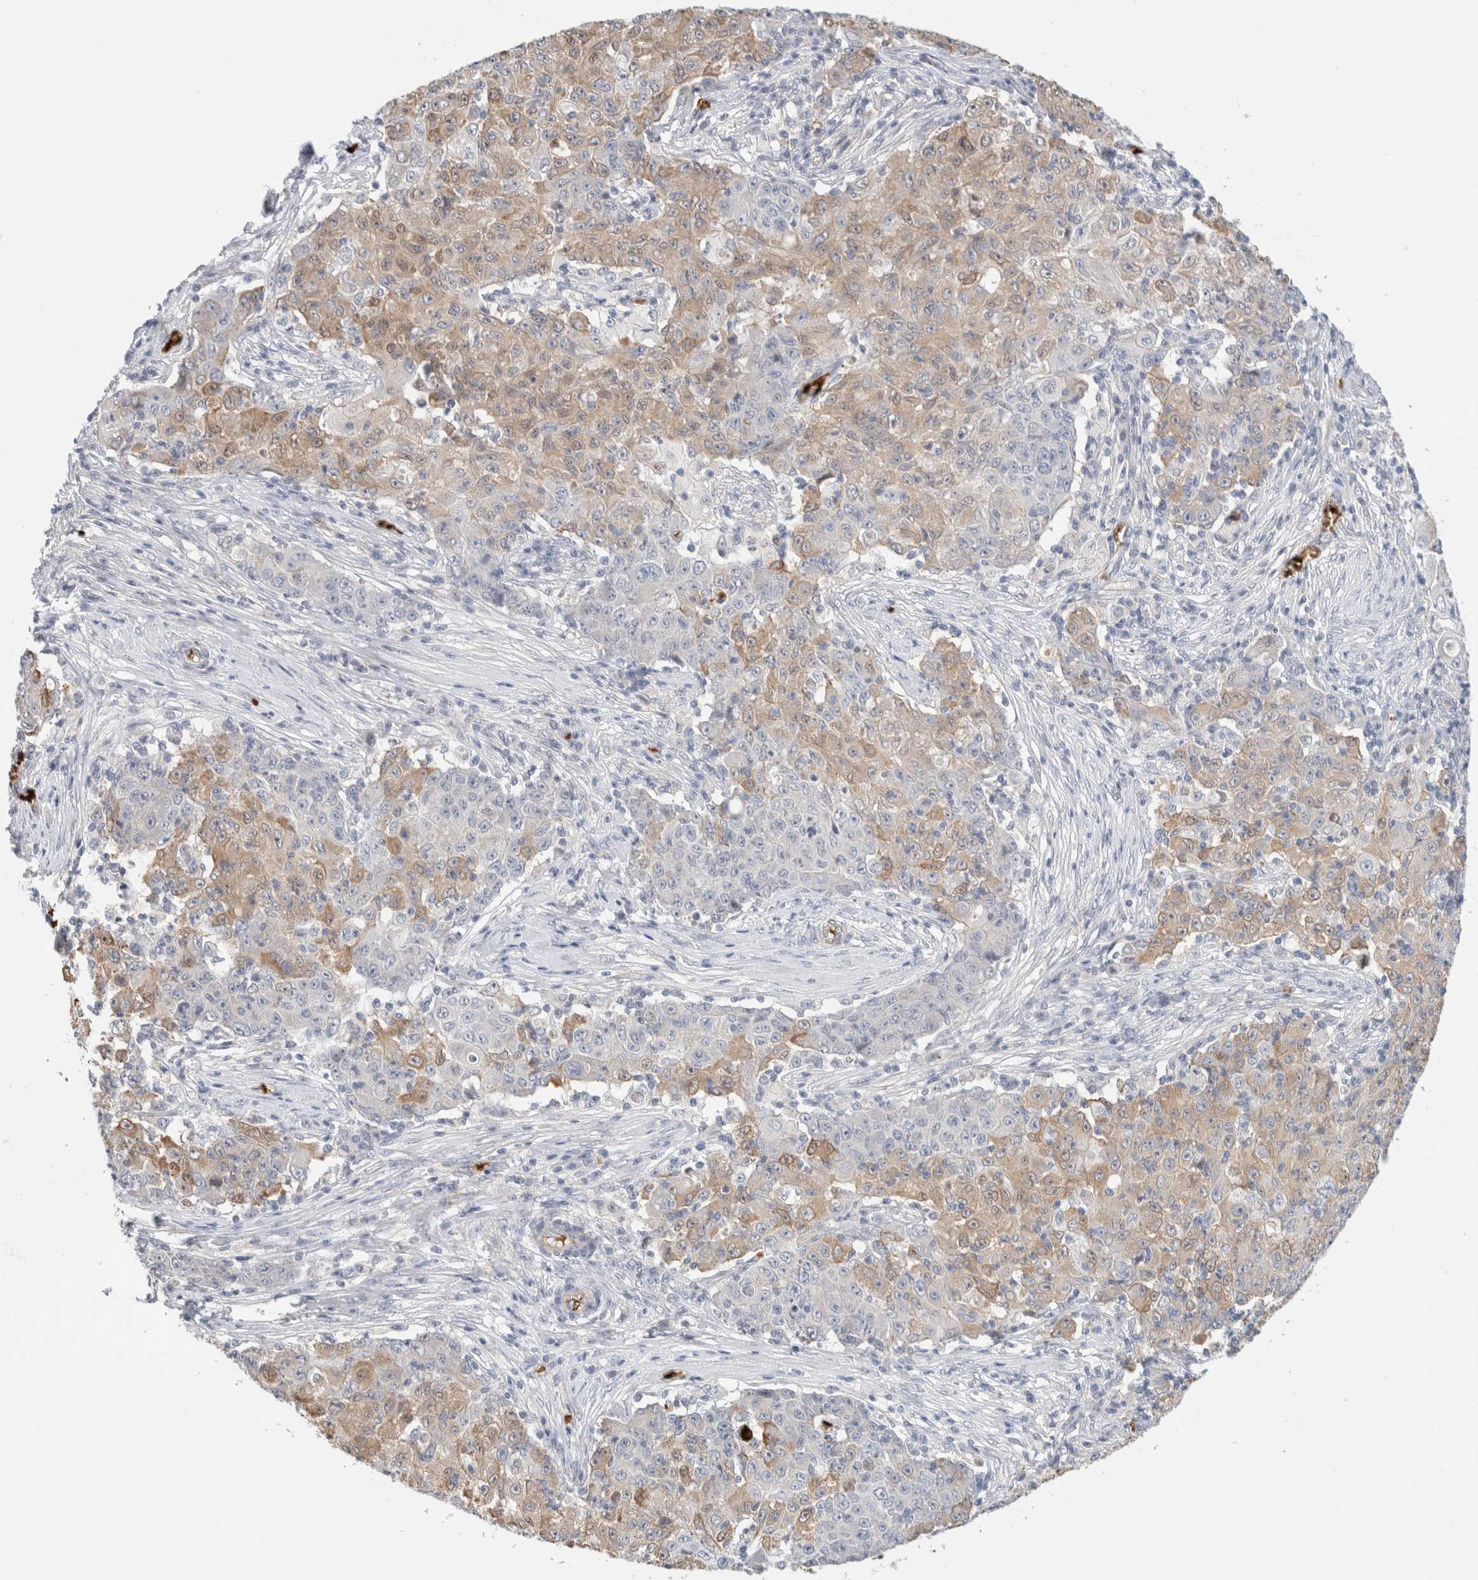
{"staining": {"intensity": "weak", "quantity": "25%-75%", "location": "cytoplasmic/membranous"}, "tissue": "ovarian cancer", "cell_type": "Tumor cells", "image_type": "cancer", "snomed": [{"axis": "morphology", "description": "Carcinoma, endometroid"}, {"axis": "topography", "description": "Ovary"}], "caption": "This is an image of immunohistochemistry staining of endometroid carcinoma (ovarian), which shows weak staining in the cytoplasmic/membranous of tumor cells.", "gene": "MST1", "patient": {"sex": "female", "age": 42}}